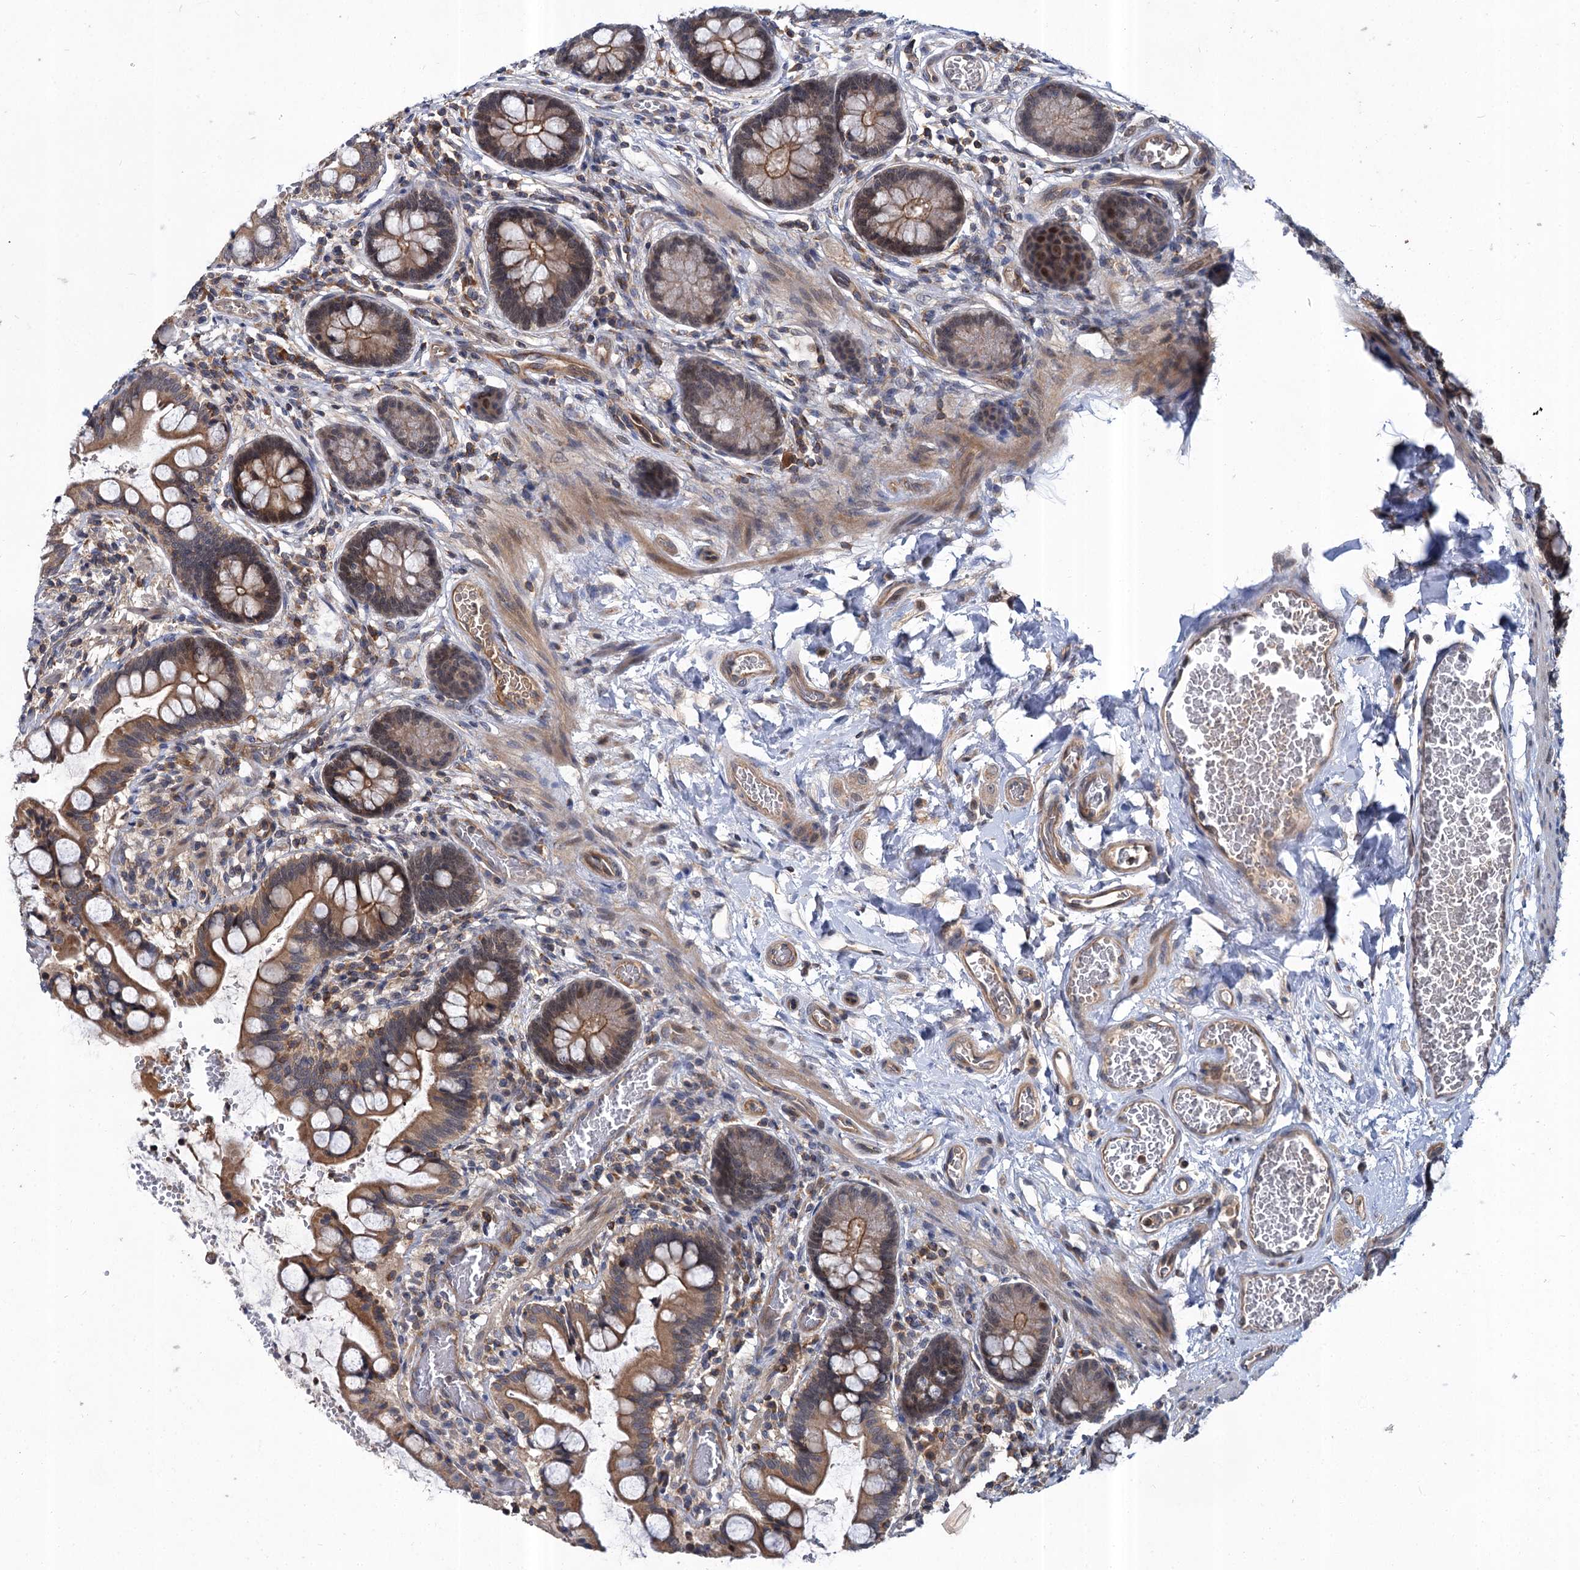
{"staining": {"intensity": "moderate", "quantity": ">75%", "location": "cytoplasmic/membranous,nuclear"}, "tissue": "small intestine", "cell_type": "Glandular cells", "image_type": "normal", "snomed": [{"axis": "morphology", "description": "Normal tissue, NOS"}, {"axis": "topography", "description": "Small intestine"}], "caption": "Glandular cells reveal moderate cytoplasmic/membranous,nuclear expression in about >75% of cells in normal small intestine. Nuclei are stained in blue.", "gene": "ABLIM1", "patient": {"sex": "male", "age": 52}}